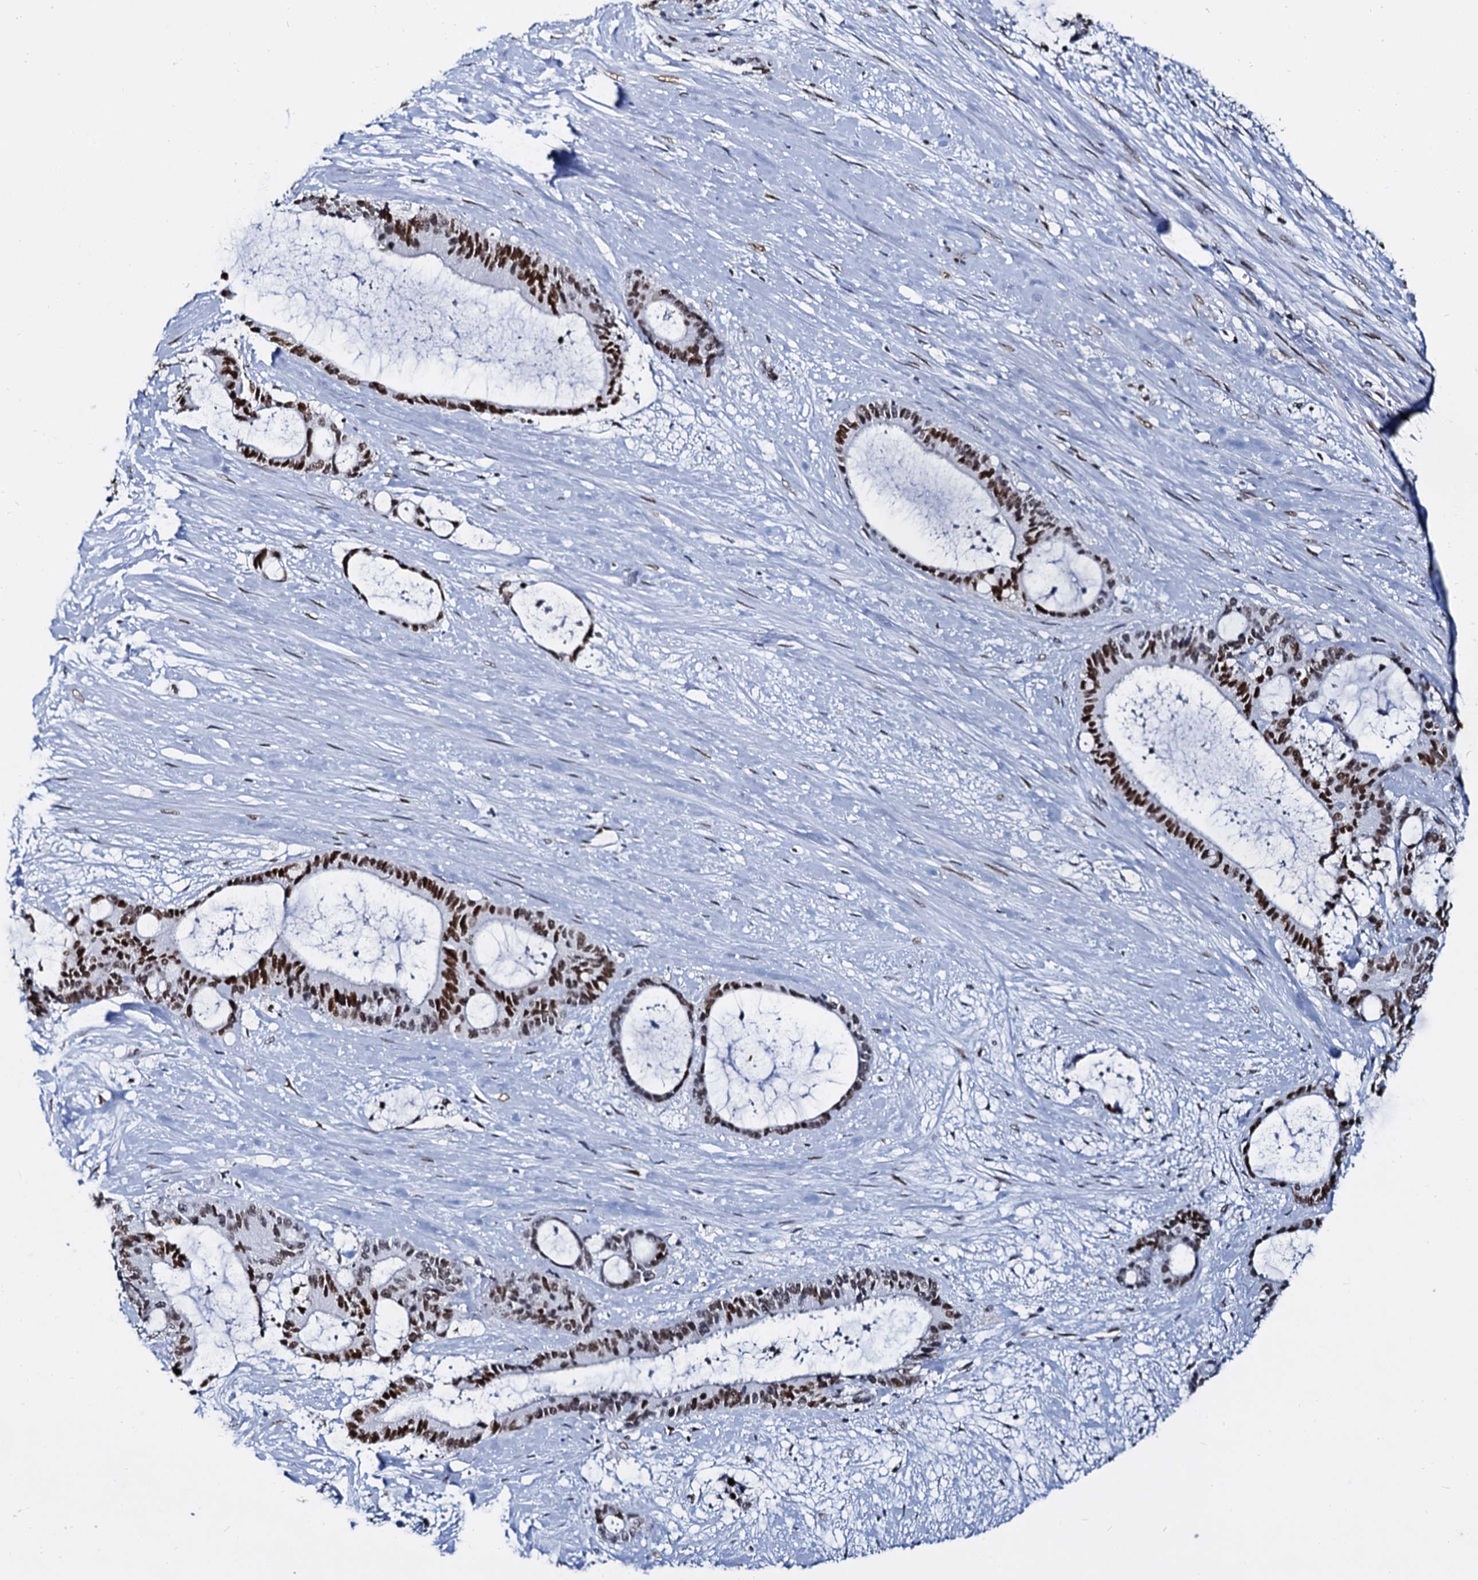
{"staining": {"intensity": "strong", "quantity": ">75%", "location": "nuclear"}, "tissue": "liver cancer", "cell_type": "Tumor cells", "image_type": "cancer", "snomed": [{"axis": "morphology", "description": "Normal tissue, NOS"}, {"axis": "morphology", "description": "Cholangiocarcinoma"}, {"axis": "topography", "description": "Liver"}, {"axis": "topography", "description": "Peripheral nerve tissue"}], "caption": "Liver cancer tissue exhibits strong nuclear expression in about >75% of tumor cells, visualized by immunohistochemistry. The staining was performed using DAB to visualize the protein expression in brown, while the nuclei were stained in blue with hematoxylin (Magnification: 20x).", "gene": "CMAS", "patient": {"sex": "female", "age": 73}}